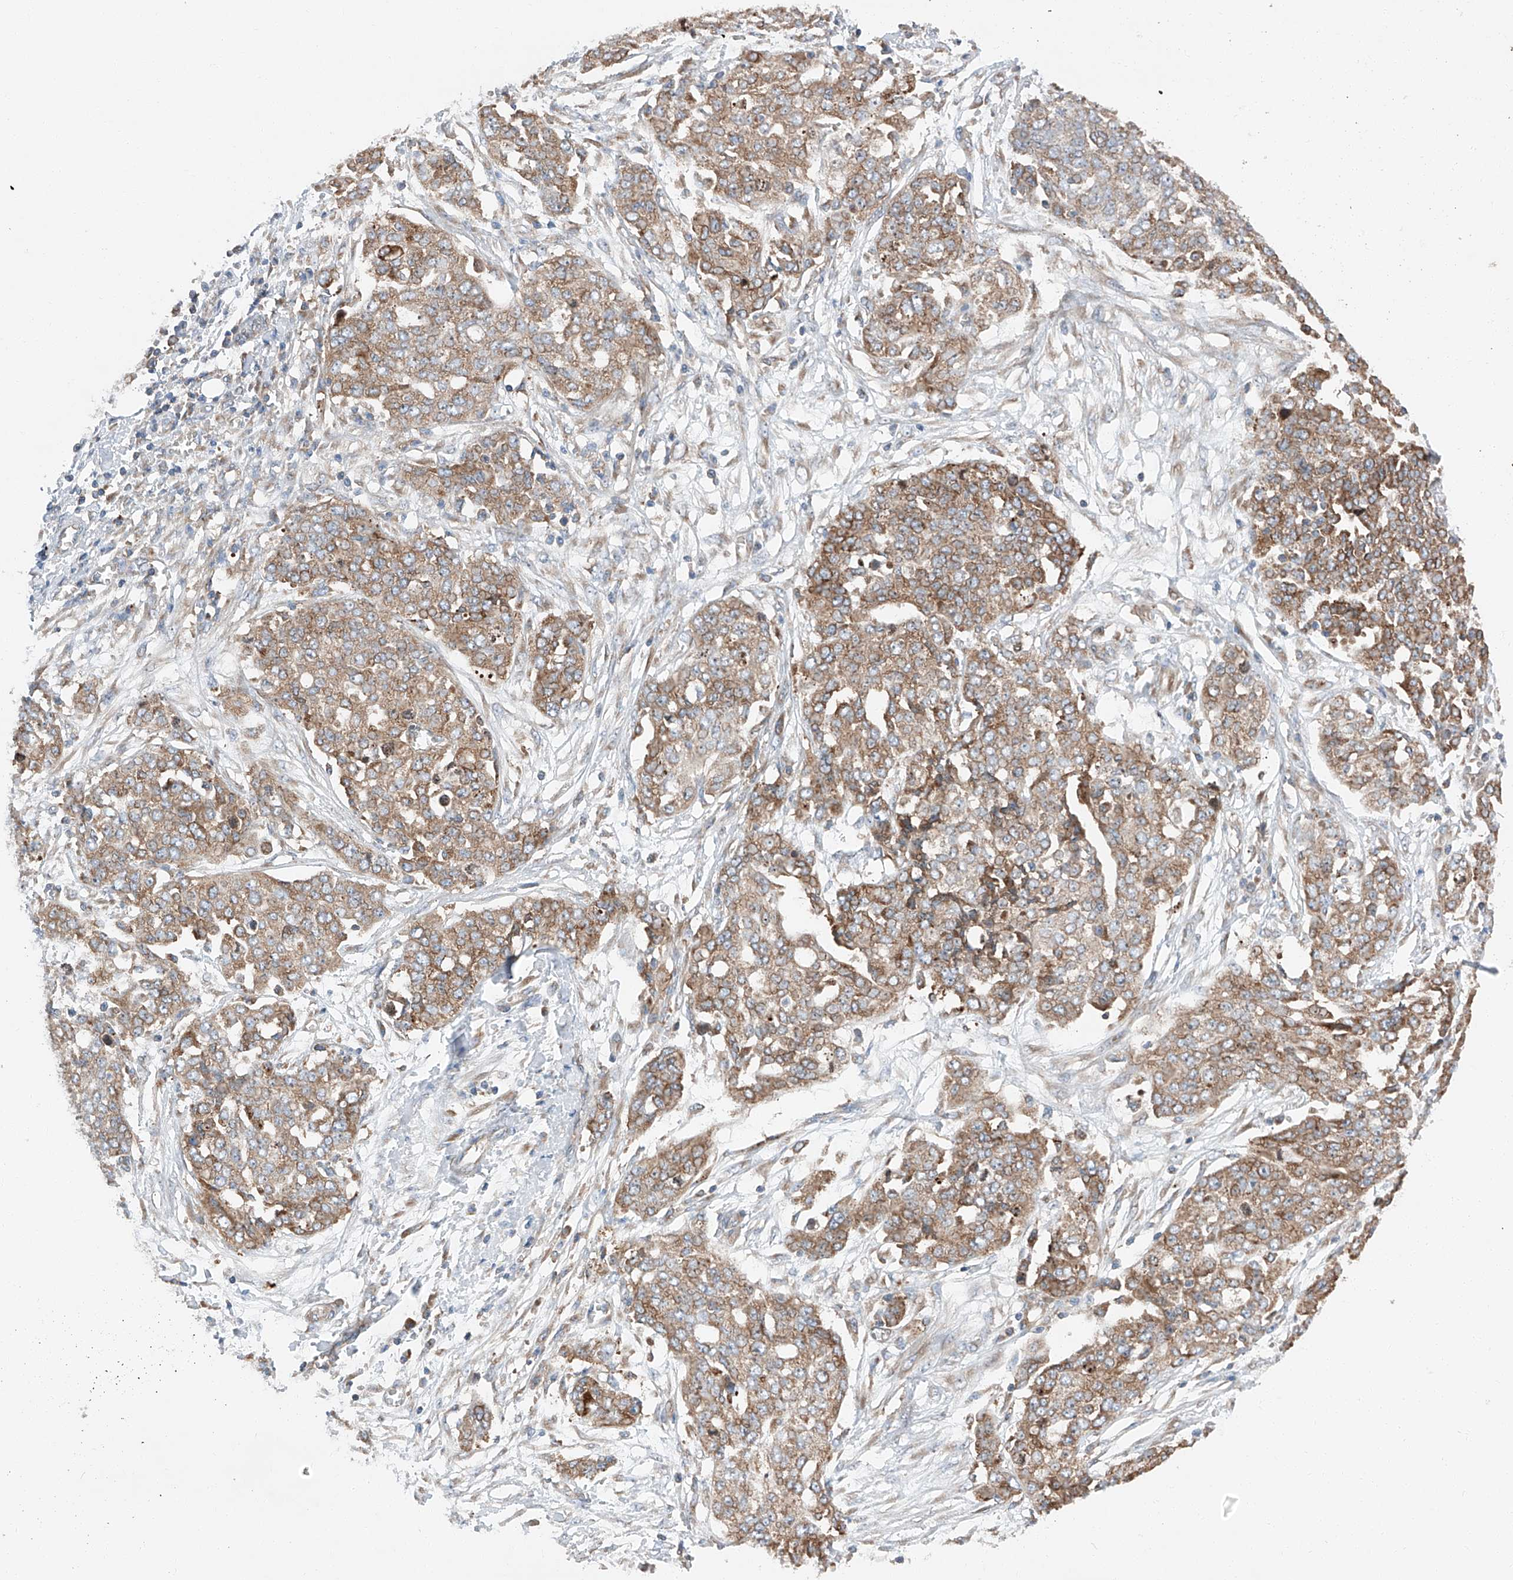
{"staining": {"intensity": "moderate", "quantity": ">75%", "location": "cytoplasmic/membranous"}, "tissue": "ovarian cancer", "cell_type": "Tumor cells", "image_type": "cancer", "snomed": [{"axis": "morphology", "description": "Cystadenocarcinoma, serous, NOS"}, {"axis": "topography", "description": "Soft tissue"}, {"axis": "topography", "description": "Ovary"}], "caption": "Immunohistochemical staining of serous cystadenocarcinoma (ovarian) displays moderate cytoplasmic/membranous protein staining in about >75% of tumor cells. The protein is stained brown, and the nuclei are stained in blue (DAB IHC with brightfield microscopy, high magnification).", "gene": "ZC3H15", "patient": {"sex": "female", "age": 57}}